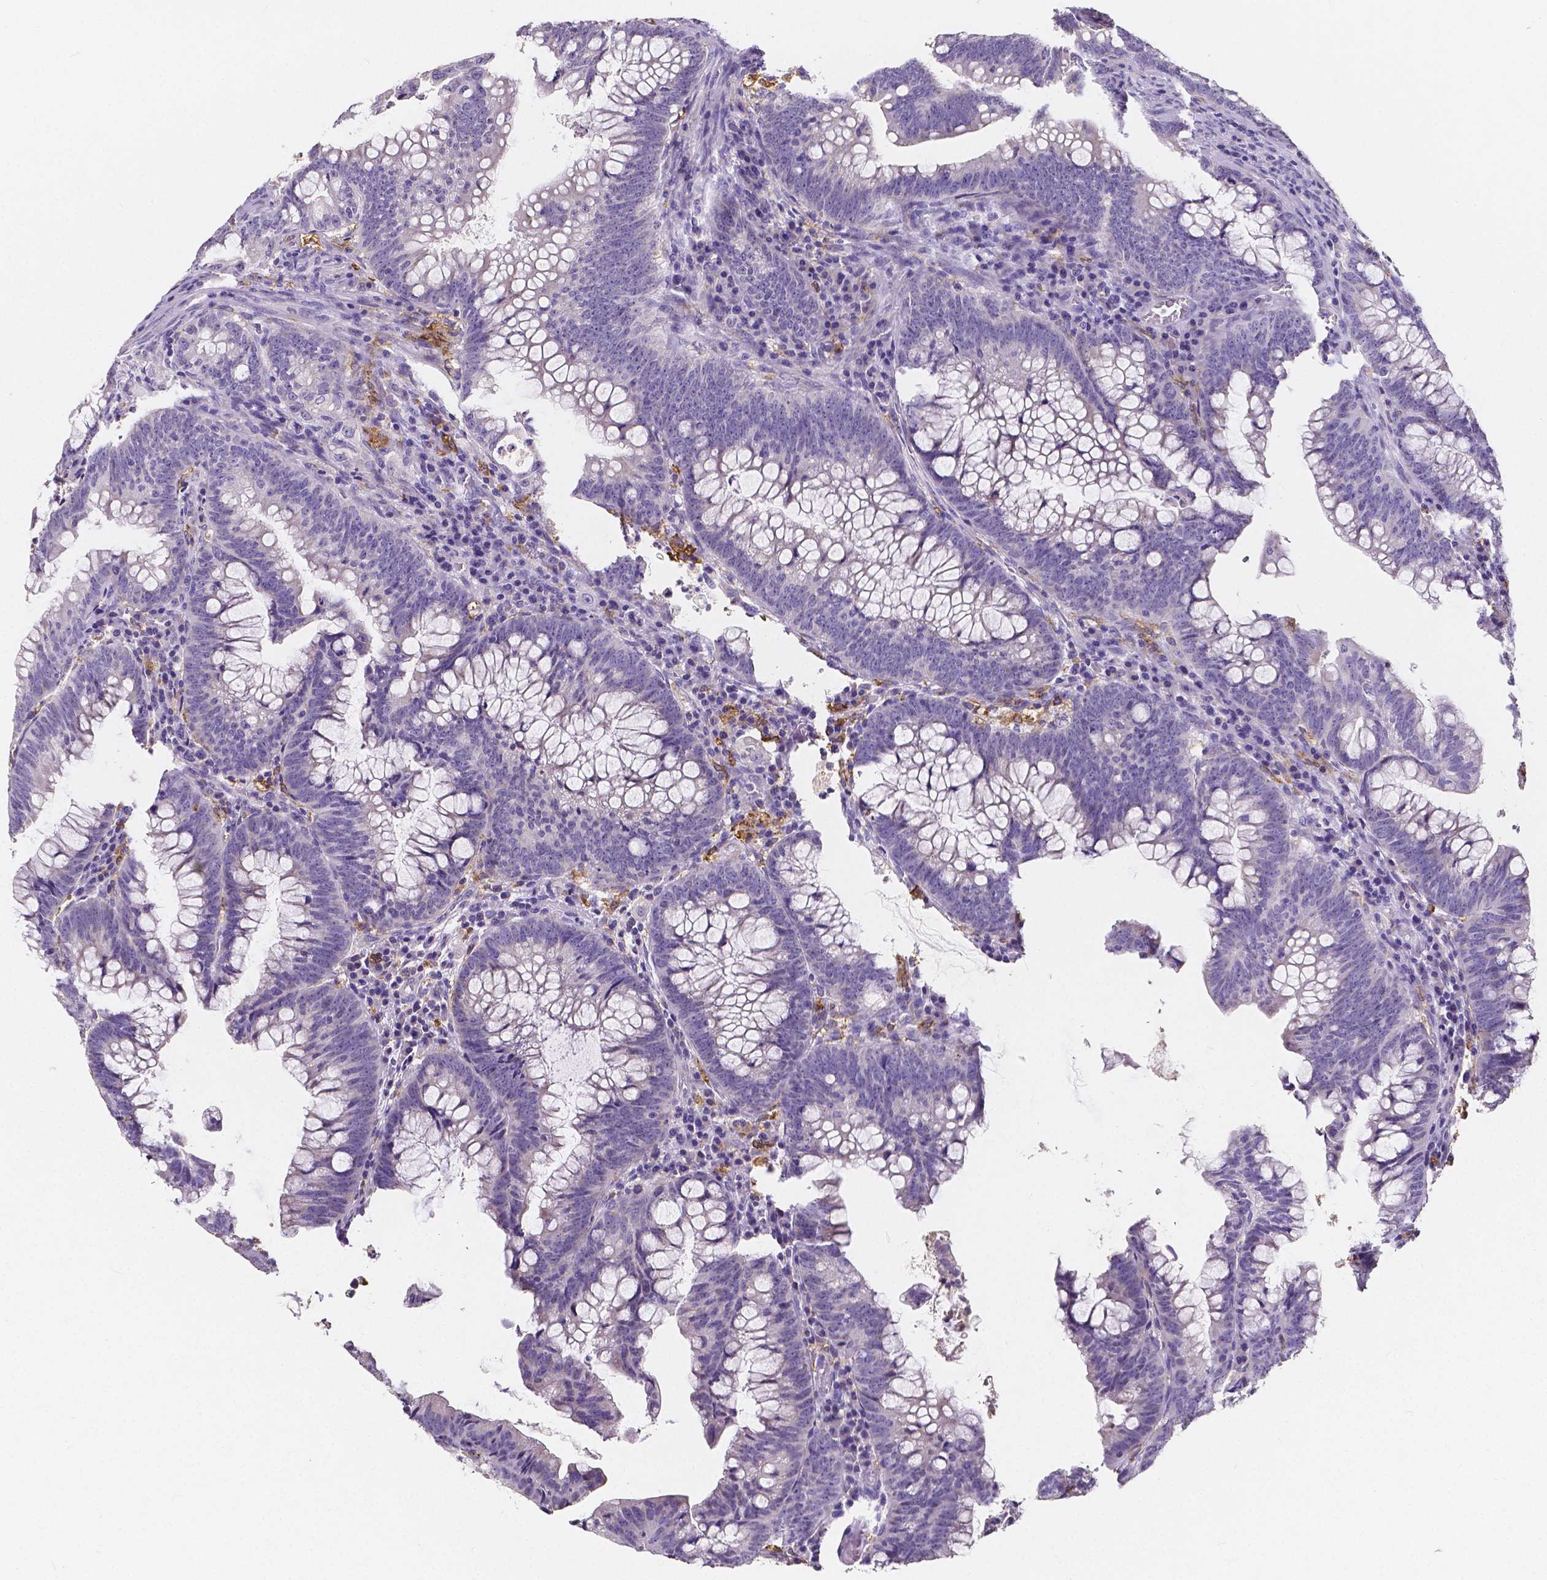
{"staining": {"intensity": "negative", "quantity": "none", "location": "none"}, "tissue": "colorectal cancer", "cell_type": "Tumor cells", "image_type": "cancer", "snomed": [{"axis": "morphology", "description": "Adenocarcinoma, NOS"}, {"axis": "topography", "description": "Colon"}], "caption": "The photomicrograph shows no significant expression in tumor cells of adenocarcinoma (colorectal). (DAB immunohistochemistry (IHC) with hematoxylin counter stain).", "gene": "ACP5", "patient": {"sex": "male", "age": 62}}